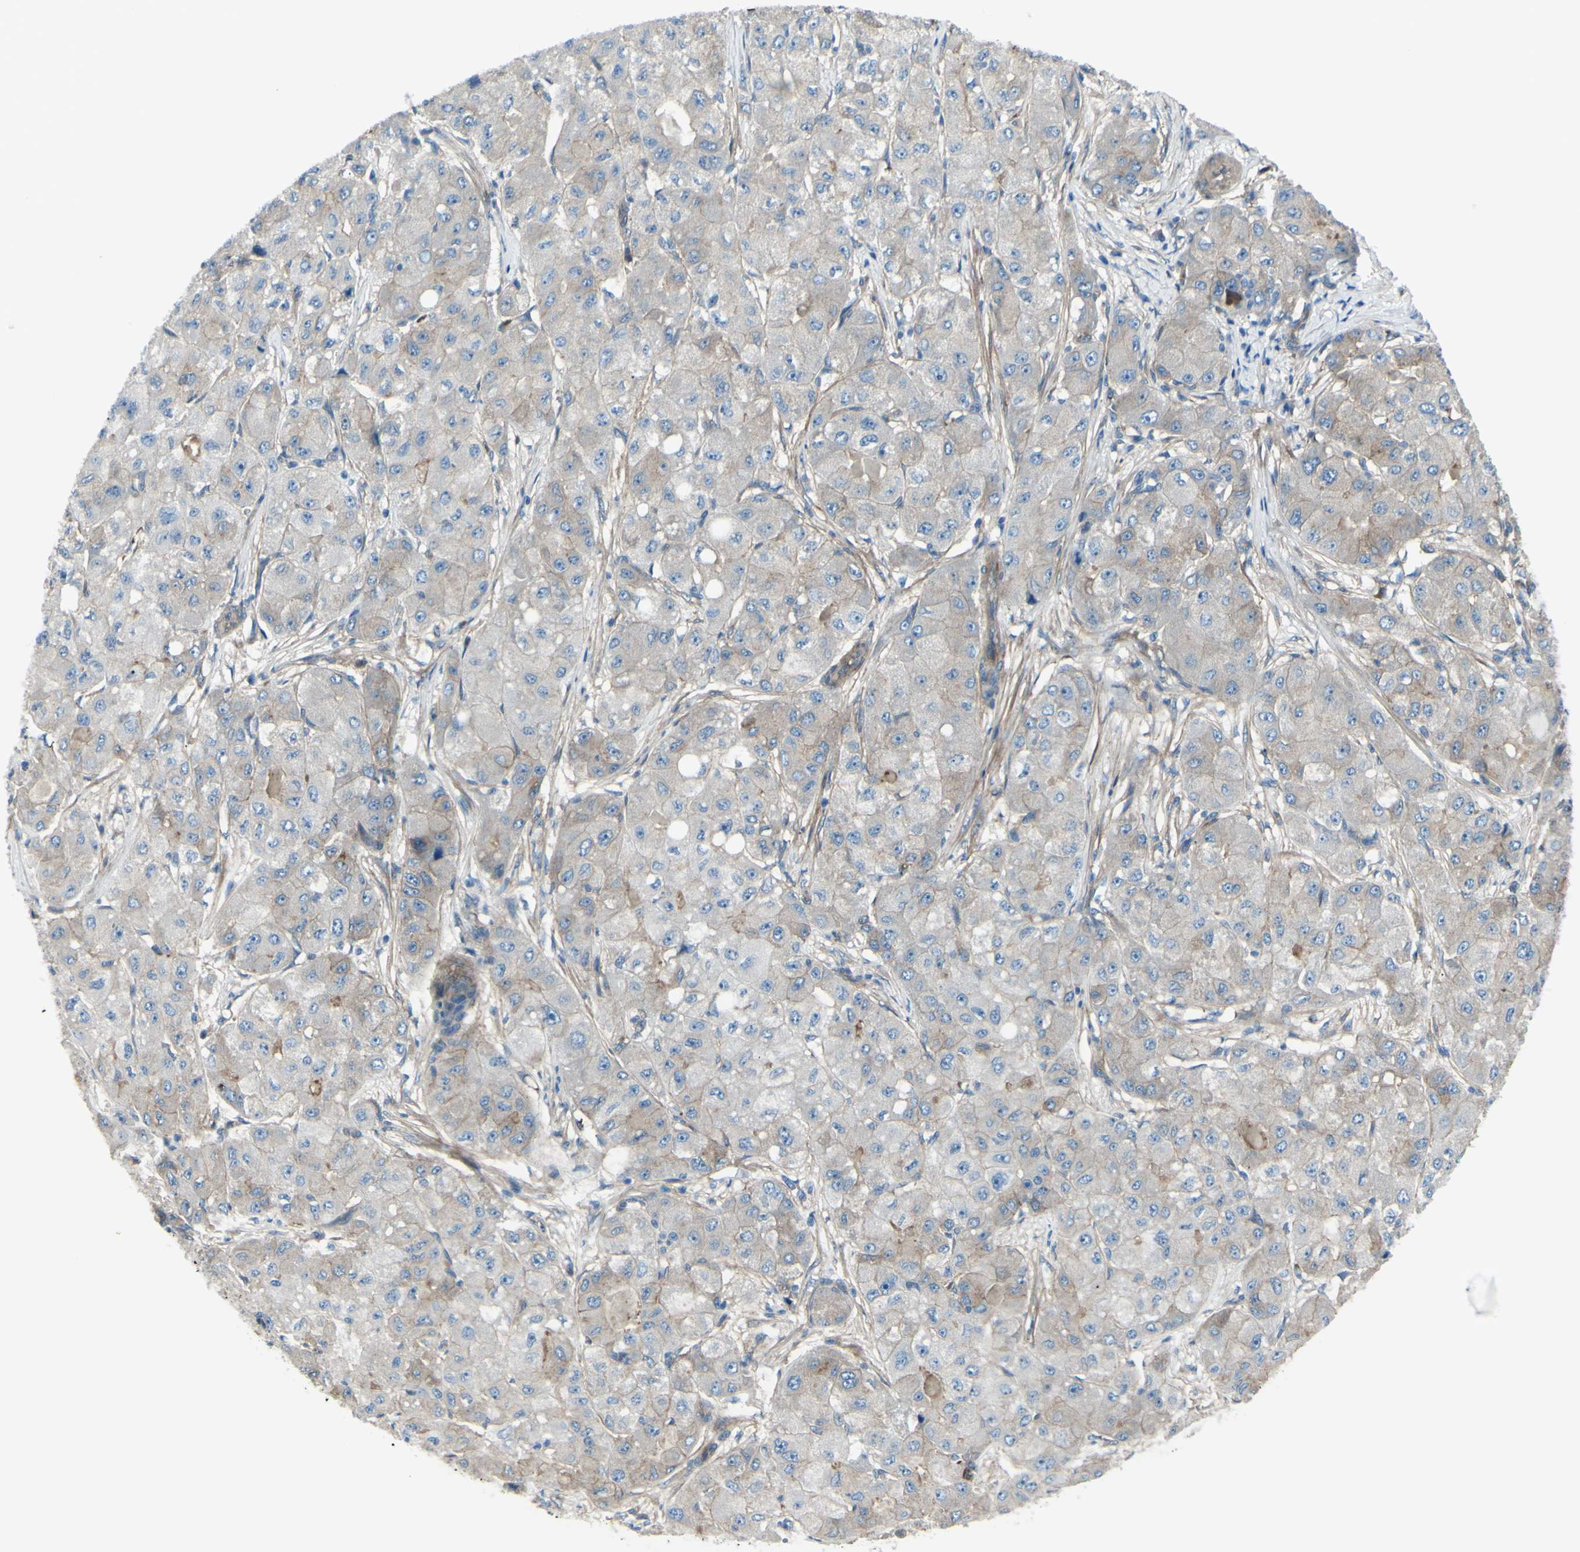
{"staining": {"intensity": "weak", "quantity": ">75%", "location": "cytoplasmic/membranous"}, "tissue": "liver cancer", "cell_type": "Tumor cells", "image_type": "cancer", "snomed": [{"axis": "morphology", "description": "Carcinoma, Hepatocellular, NOS"}, {"axis": "topography", "description": "Liver"}], "caption": "Hepatocellular carcinoma (liver) was stained to show a protein in brown. There is low levels of weak cytoplasmic/membranous staining in about >75% of tumor cells.", "gene": "PCDHGA2", "patient": {"sex": "male", "age": 80}}